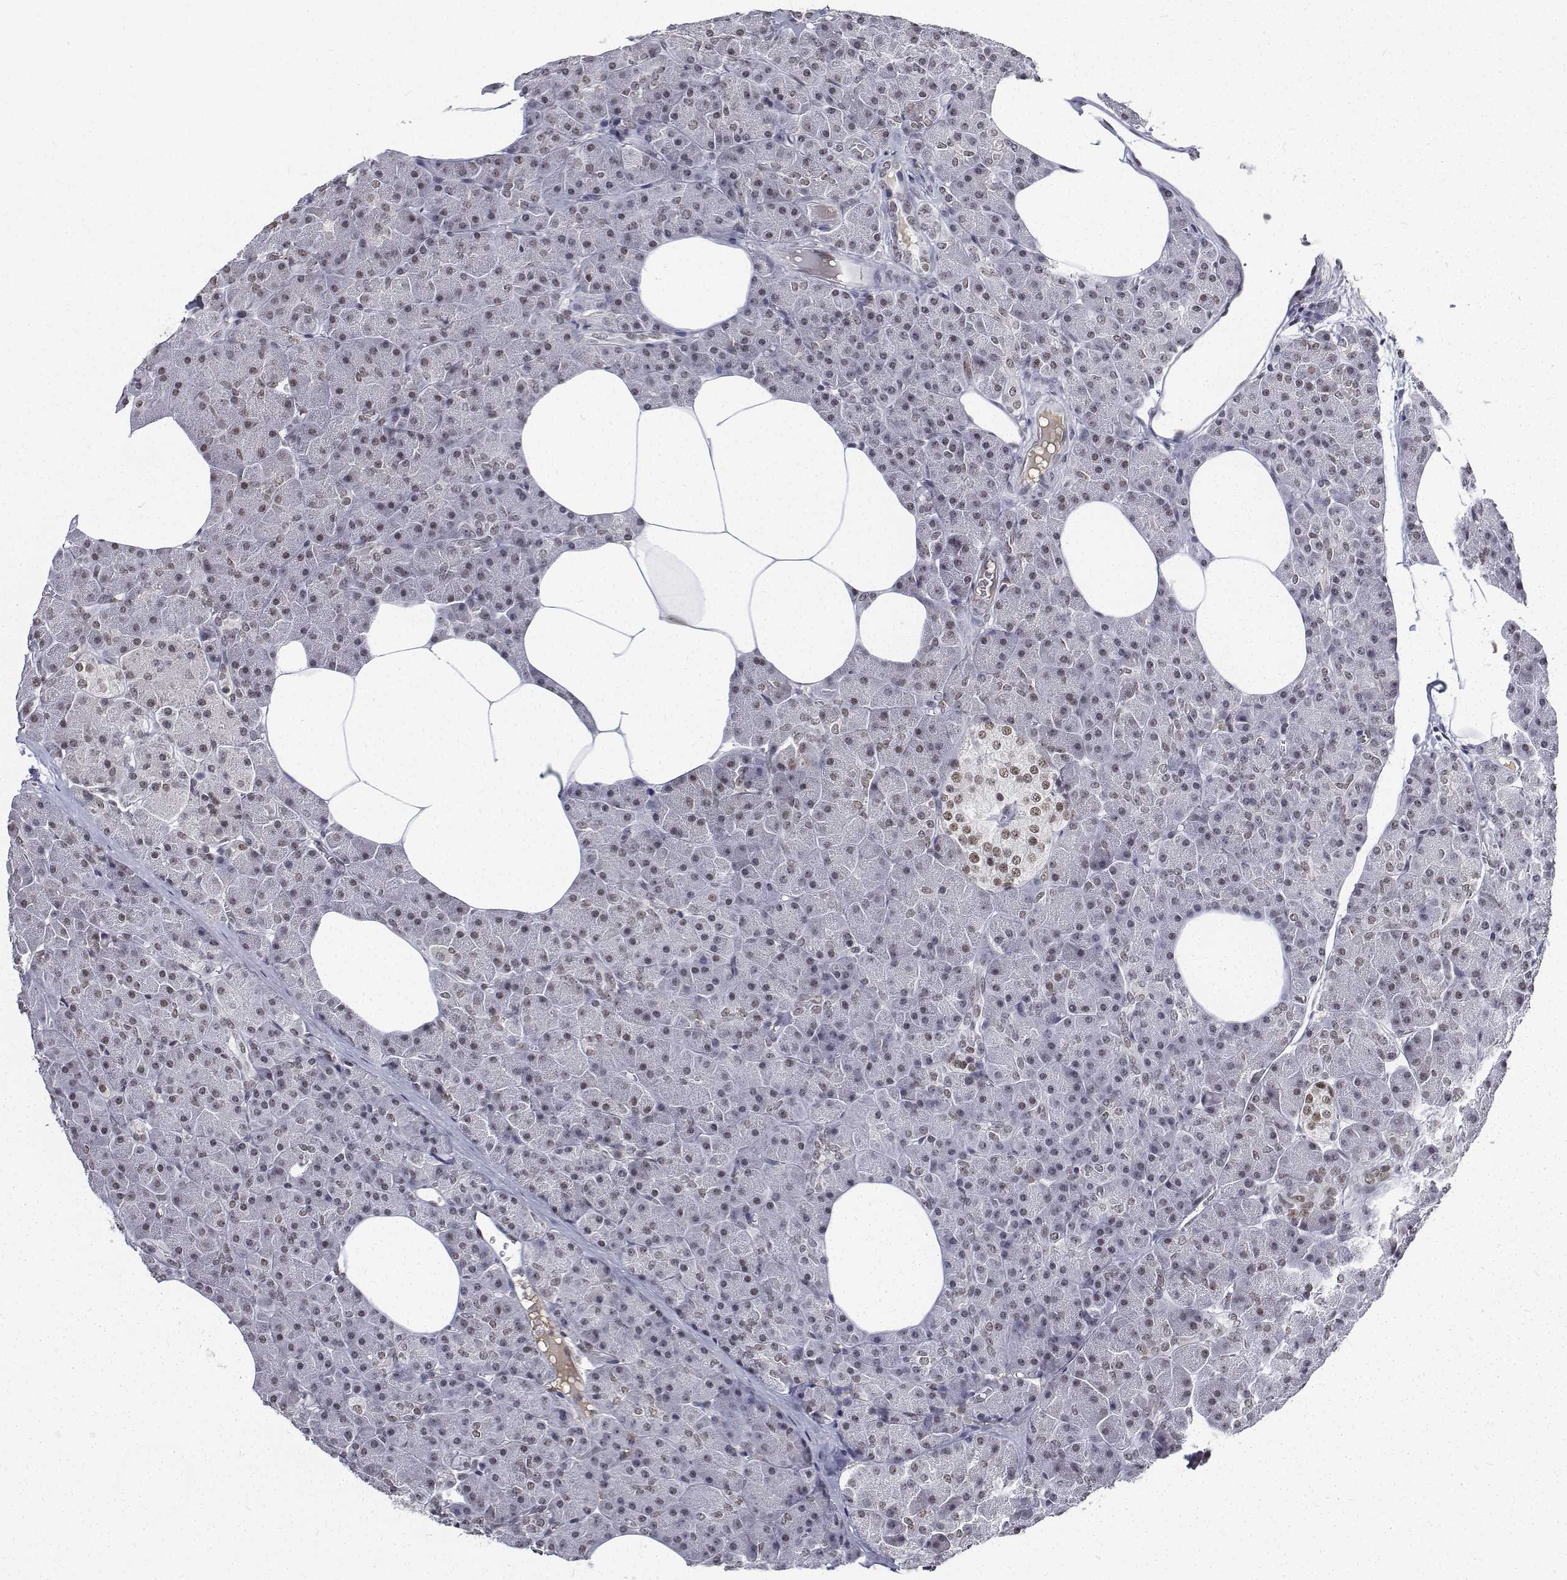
{"staining": {"intensity": "moderate", "quantity": ">75%", "location": "nuclear"}, "tissue": "pancreas", "cell_type": "Exocrine glandular cells", "image_type": "normal", "snomed": [{"axis": "morphology", "description": "Normal tissue, NOS"}, {"axis": "topography", "description": "Pancreas"}], "caption": "Immunohistochemistry (IHC) image of unremarkable pancreas: human pancreas stained using IHC demonstrates medium levels of moderate protein expression localized specifically in the nuclear of exocrine glandular cells, appearing as a nuclear brown color.", "gene": "ATRX", "patient": {"sex": "female", "age": 45}}